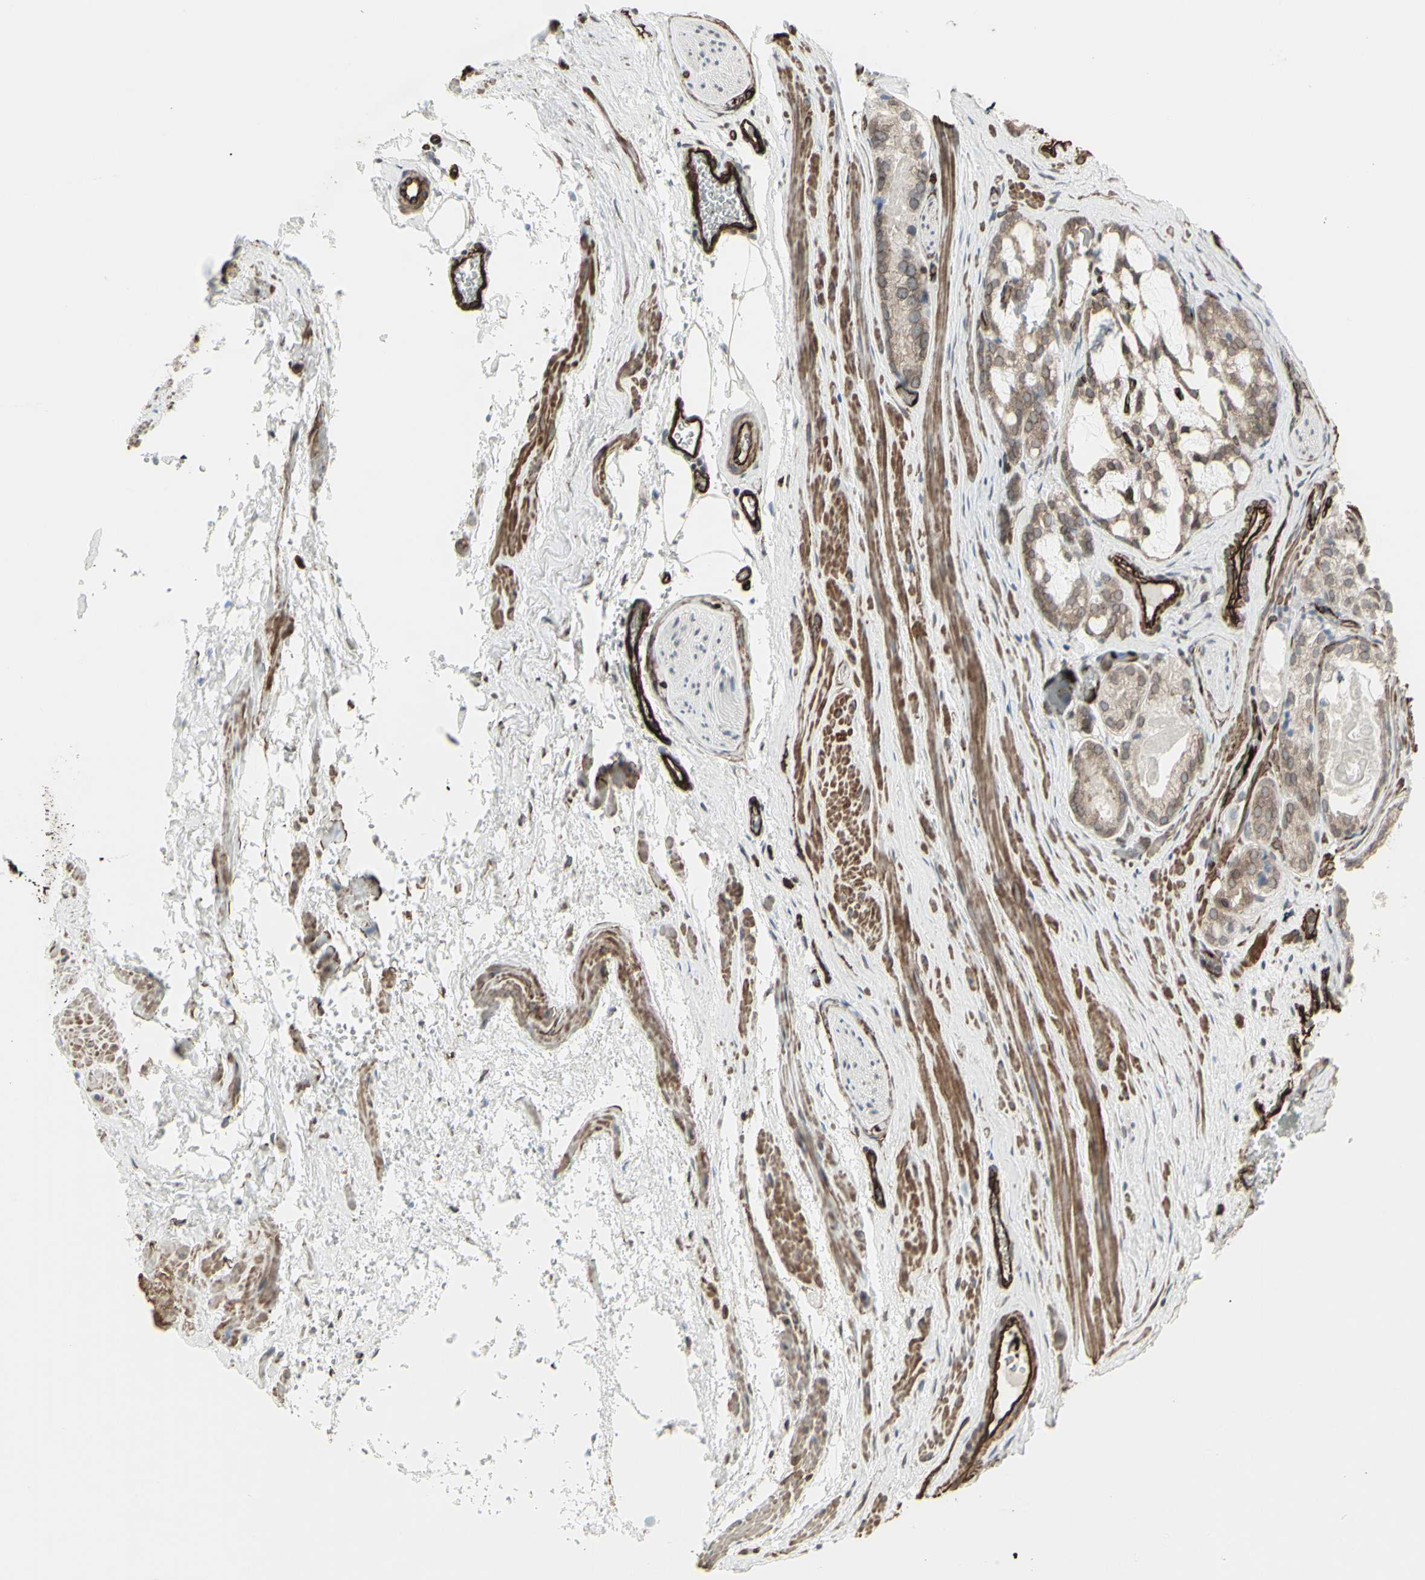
{"staining": {"intensity": "weak", "quantity": ">75%", "location": "cytoplasmic/membranous,nuclear"}, "tissue": "prostate cancer", "cell_type": "Tumor cells", "image_type": "cancer", "snomed": [{"axis": "morphology", "description": "Adenocarcinoma, Low grade"}, {"axis": "topography", "description": "Prostate"}], "caption": "Brown immunohistochemical staining in human prostate adenocarcinoma (low-grade) shows weak cytoplasmic/membranous and nuclear staining in about >75% of tumor cells.", "gene": "DTX3L", "patient": {"sex": "male", "age": 59}}